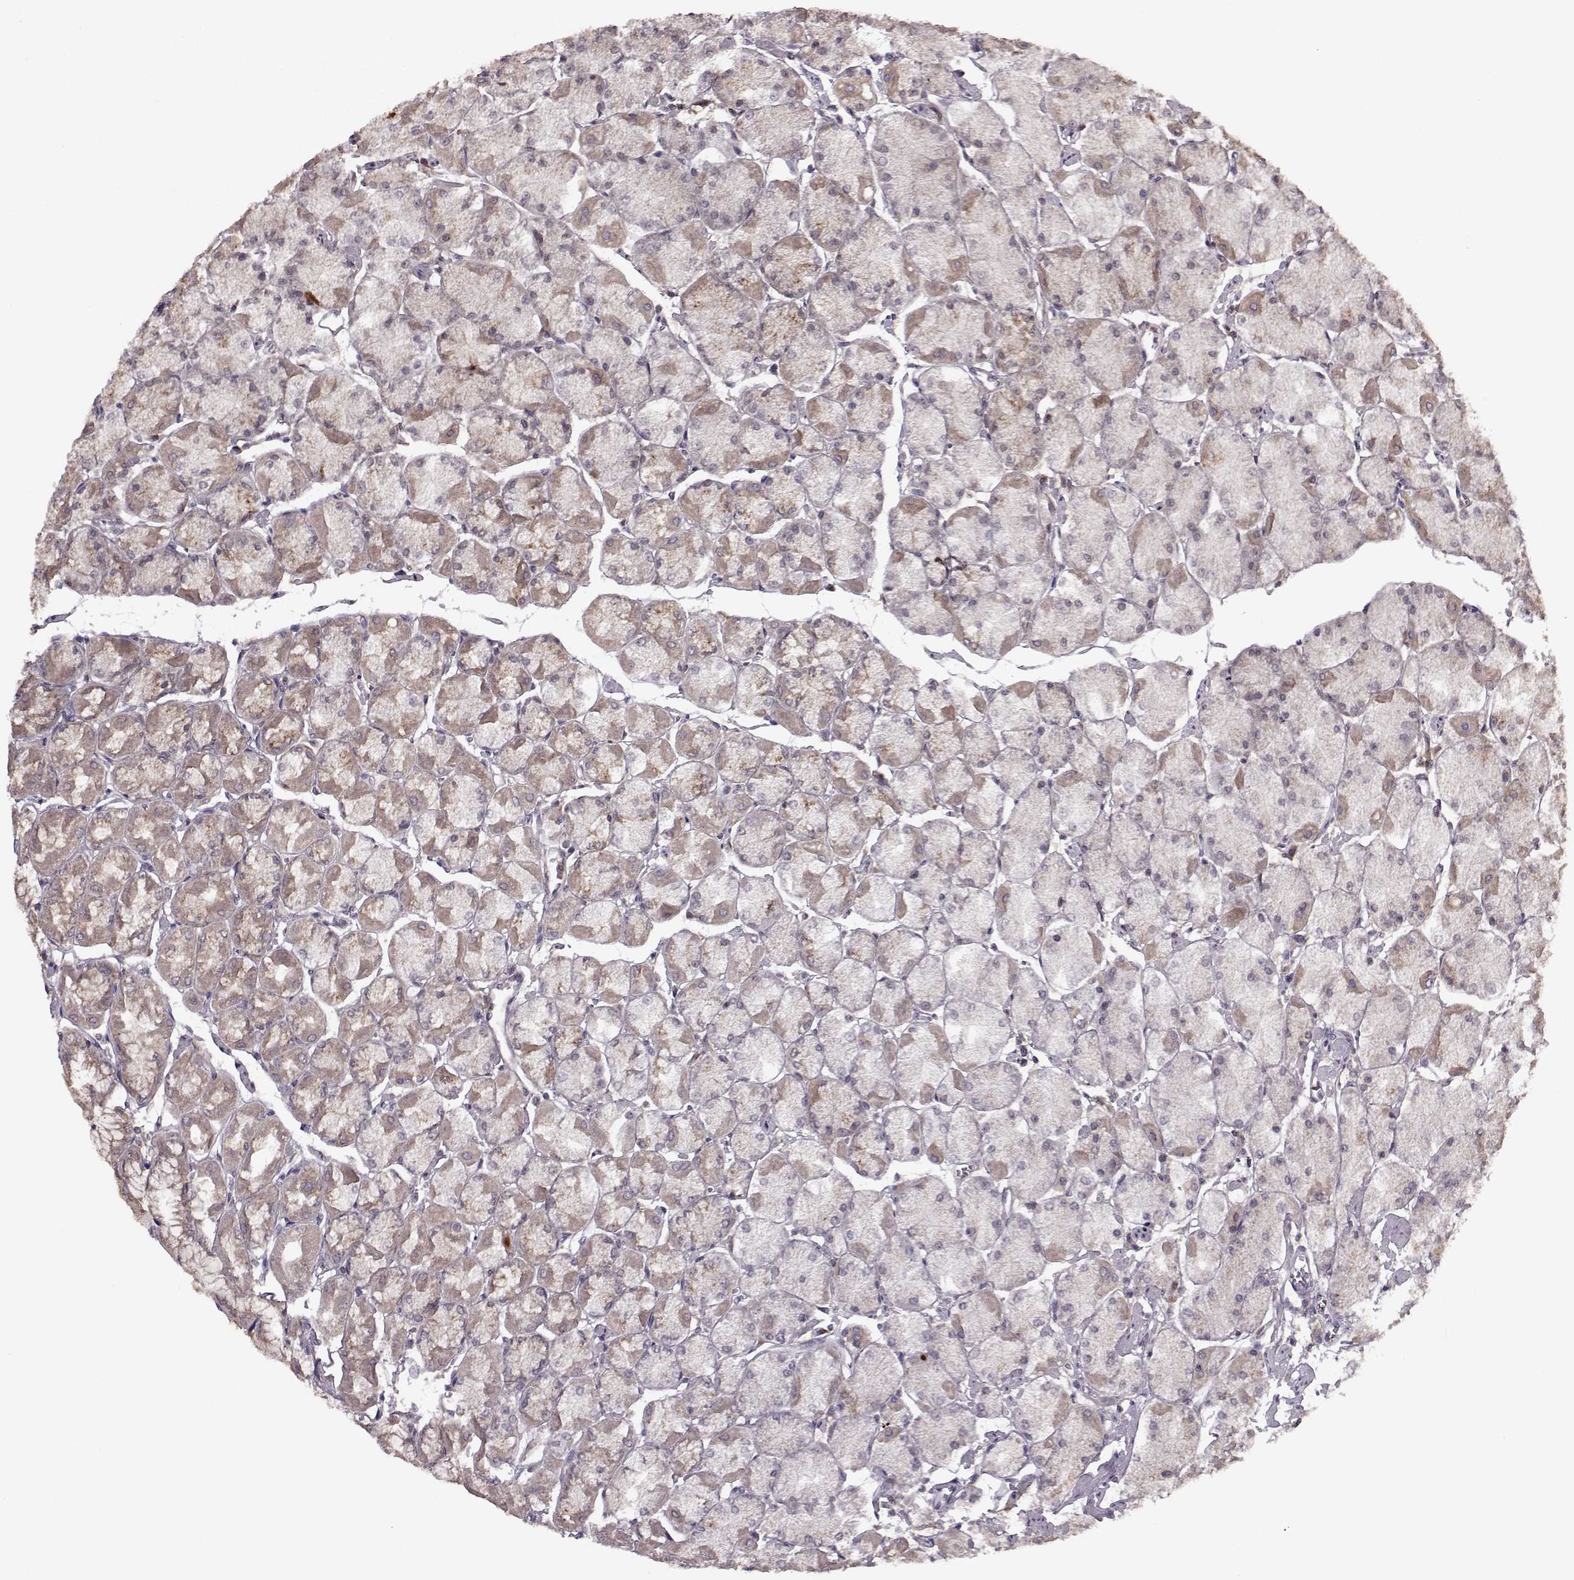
{"staining": {"intensity": "weak", "quantity": "<25%", "location": "cytoplasmic/membranous"}, "tissue": "stomach", "cell_type": "Glandular cells", "image_type": "normal", "snomed": [{"axis": "morphology", "description": "Normal tissue, NOS"}, {"axis": "topography", "description": "Stomach, upper"}], "caption": "Immunohistochemistry of unremarkable stomach shows no expression in glandular cells. (DAB immunohistochemistry visualized using brightfield microscopy, high magnification).", "gene": "YIPF5", "patient": {"sex": "male", "age": 60}}